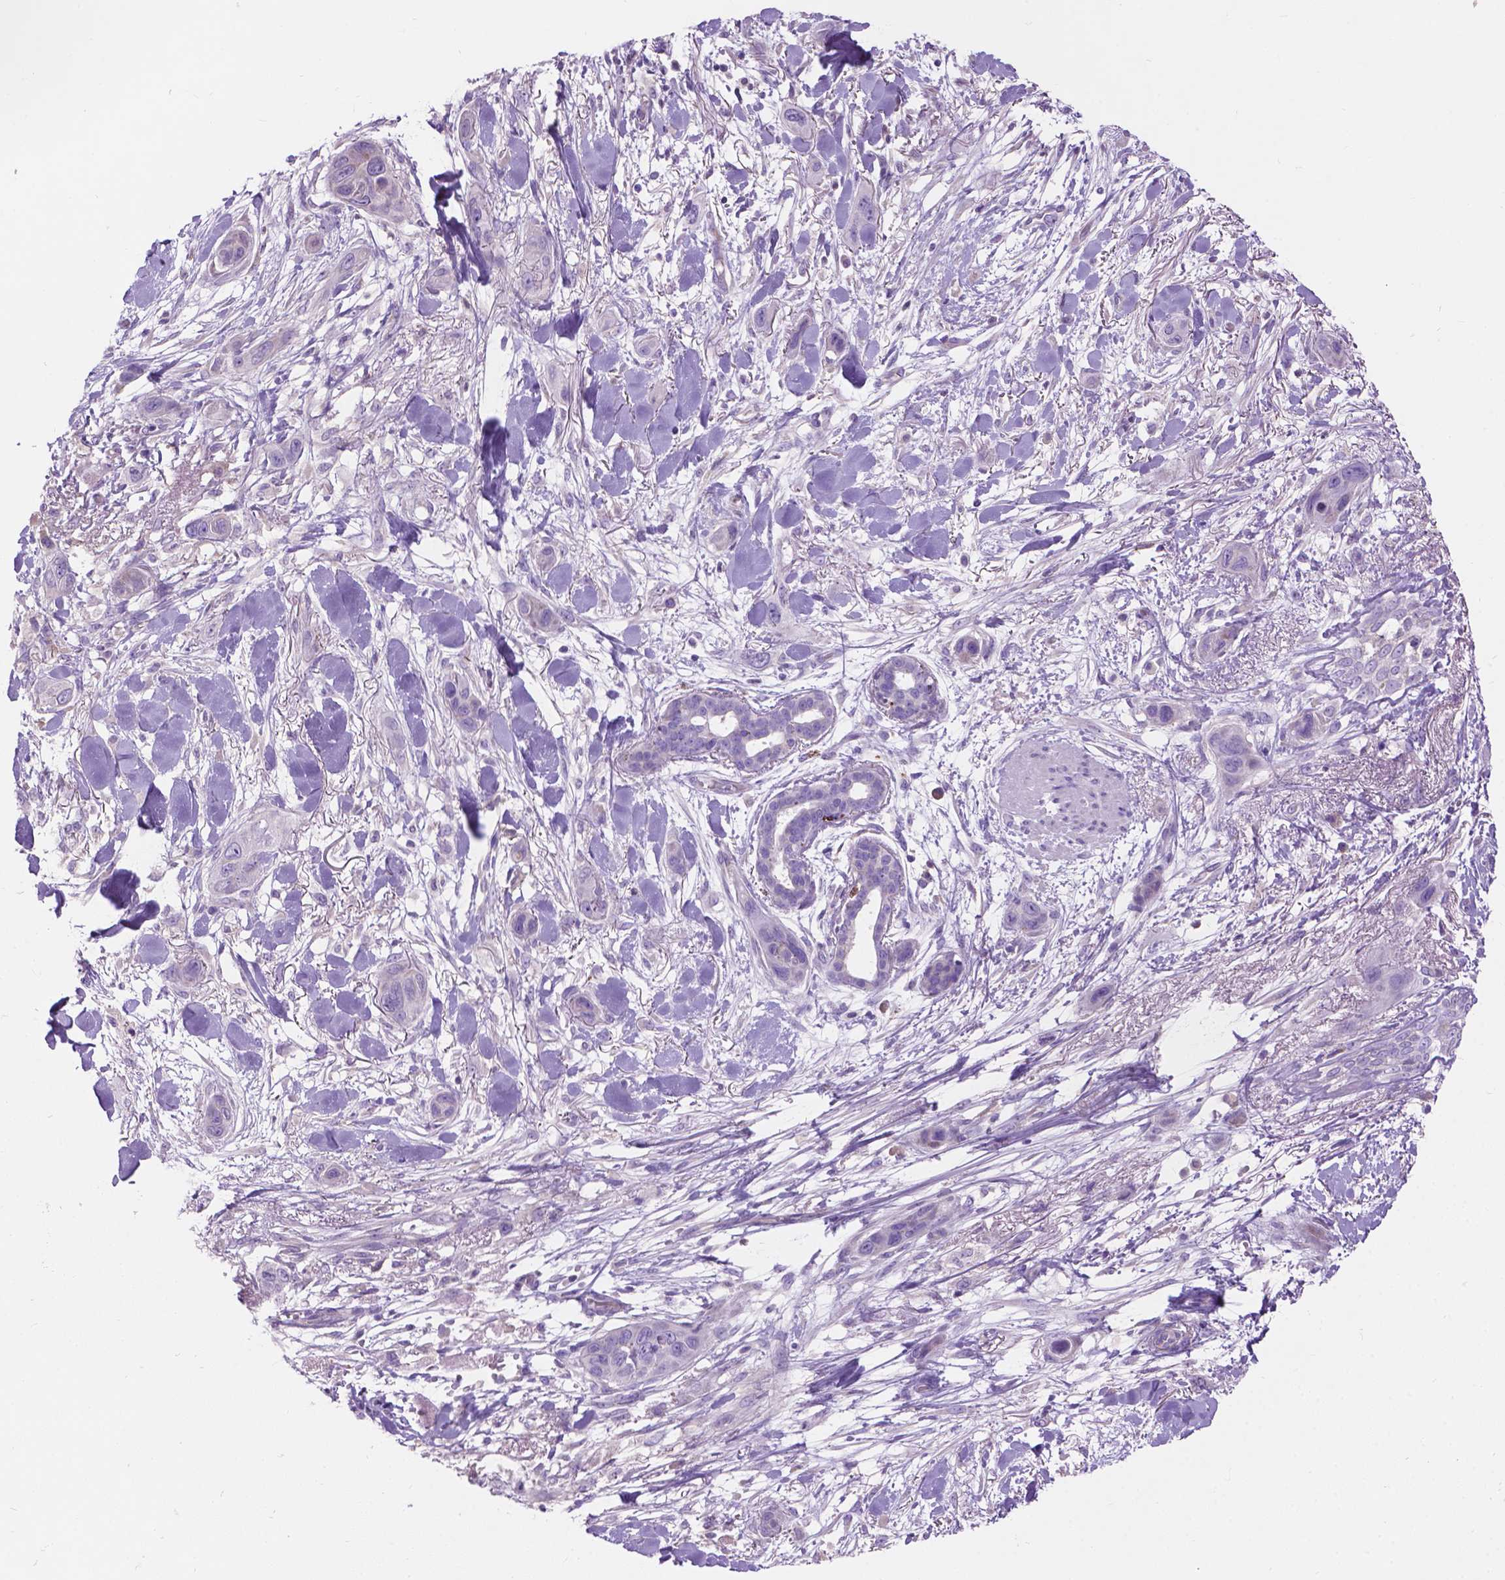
{"staining": {"intensity": "negative", "quantity": "none", "location": "none"}, "tissue": "skin cancer", "cell_type": "Tumor cells", "image_type": "cancer", "snomed": [{"axis": "morphology", "description": "Squamous cell carcinoma, NOS"}, {"axis": "topography", "description": "Skin"}], "caption": "Histopathology image shows no protein staining in tumor cells of skin squamous cell carcinoma tissue.", "gene": "NOXO1", "patient": {"sex": "male", "age": 79}}